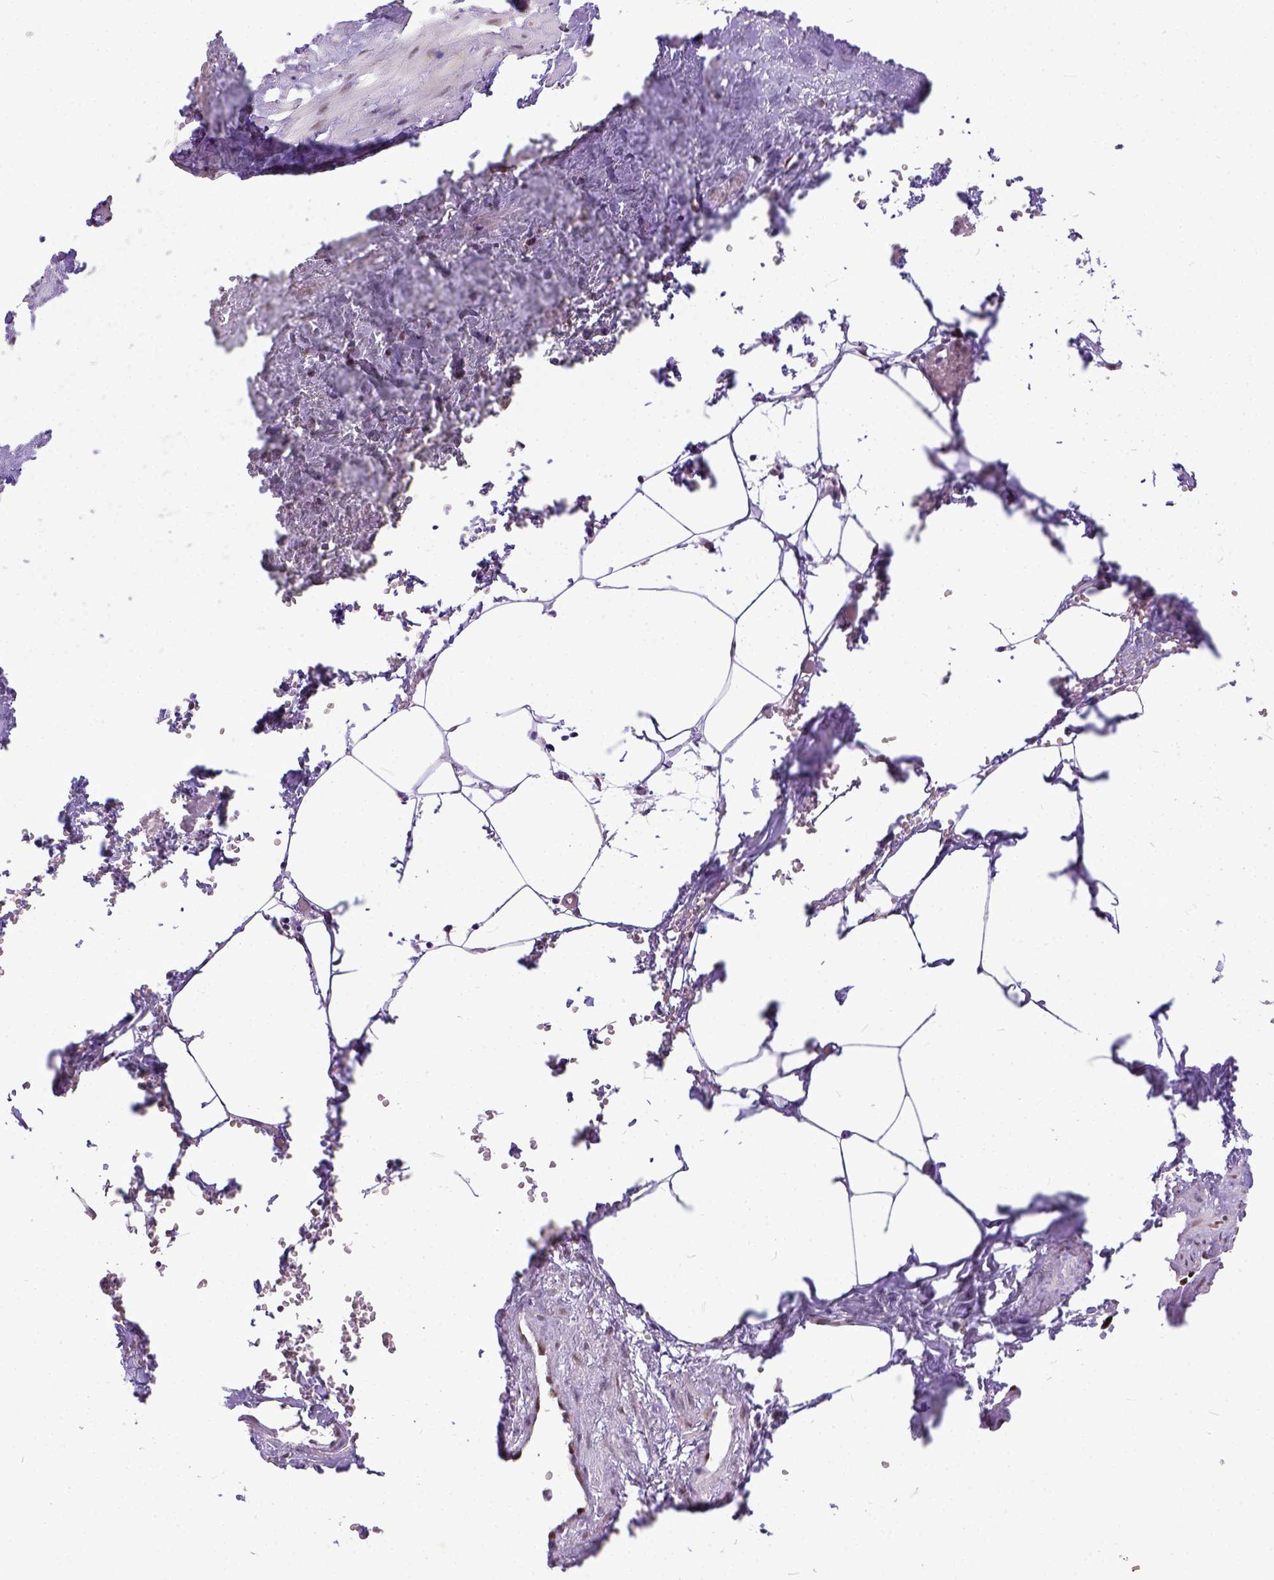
{"staining": {"intensity": "moderate", "quantity": ">75%", "location": "nuclear"}, "tissue": "adipose tissue", "cell_type": "Adipocytes", "image_type": "normal", "snomed": [{"axis": "morphology", "description": "Normal tissue, NOS"}, {"axis": "topography", "description": "Prostate"}, {"axis": "topography", "description": "Peripheral nerve tissue"}], "caption": "Moderate nuclear staining is appreciated in about >75% of adipocytes in unremarkable adipose tissue. Nuclei are stained in blue.", "gene": "ERCC1", "patient": {"sex": "male", "age": 55}}